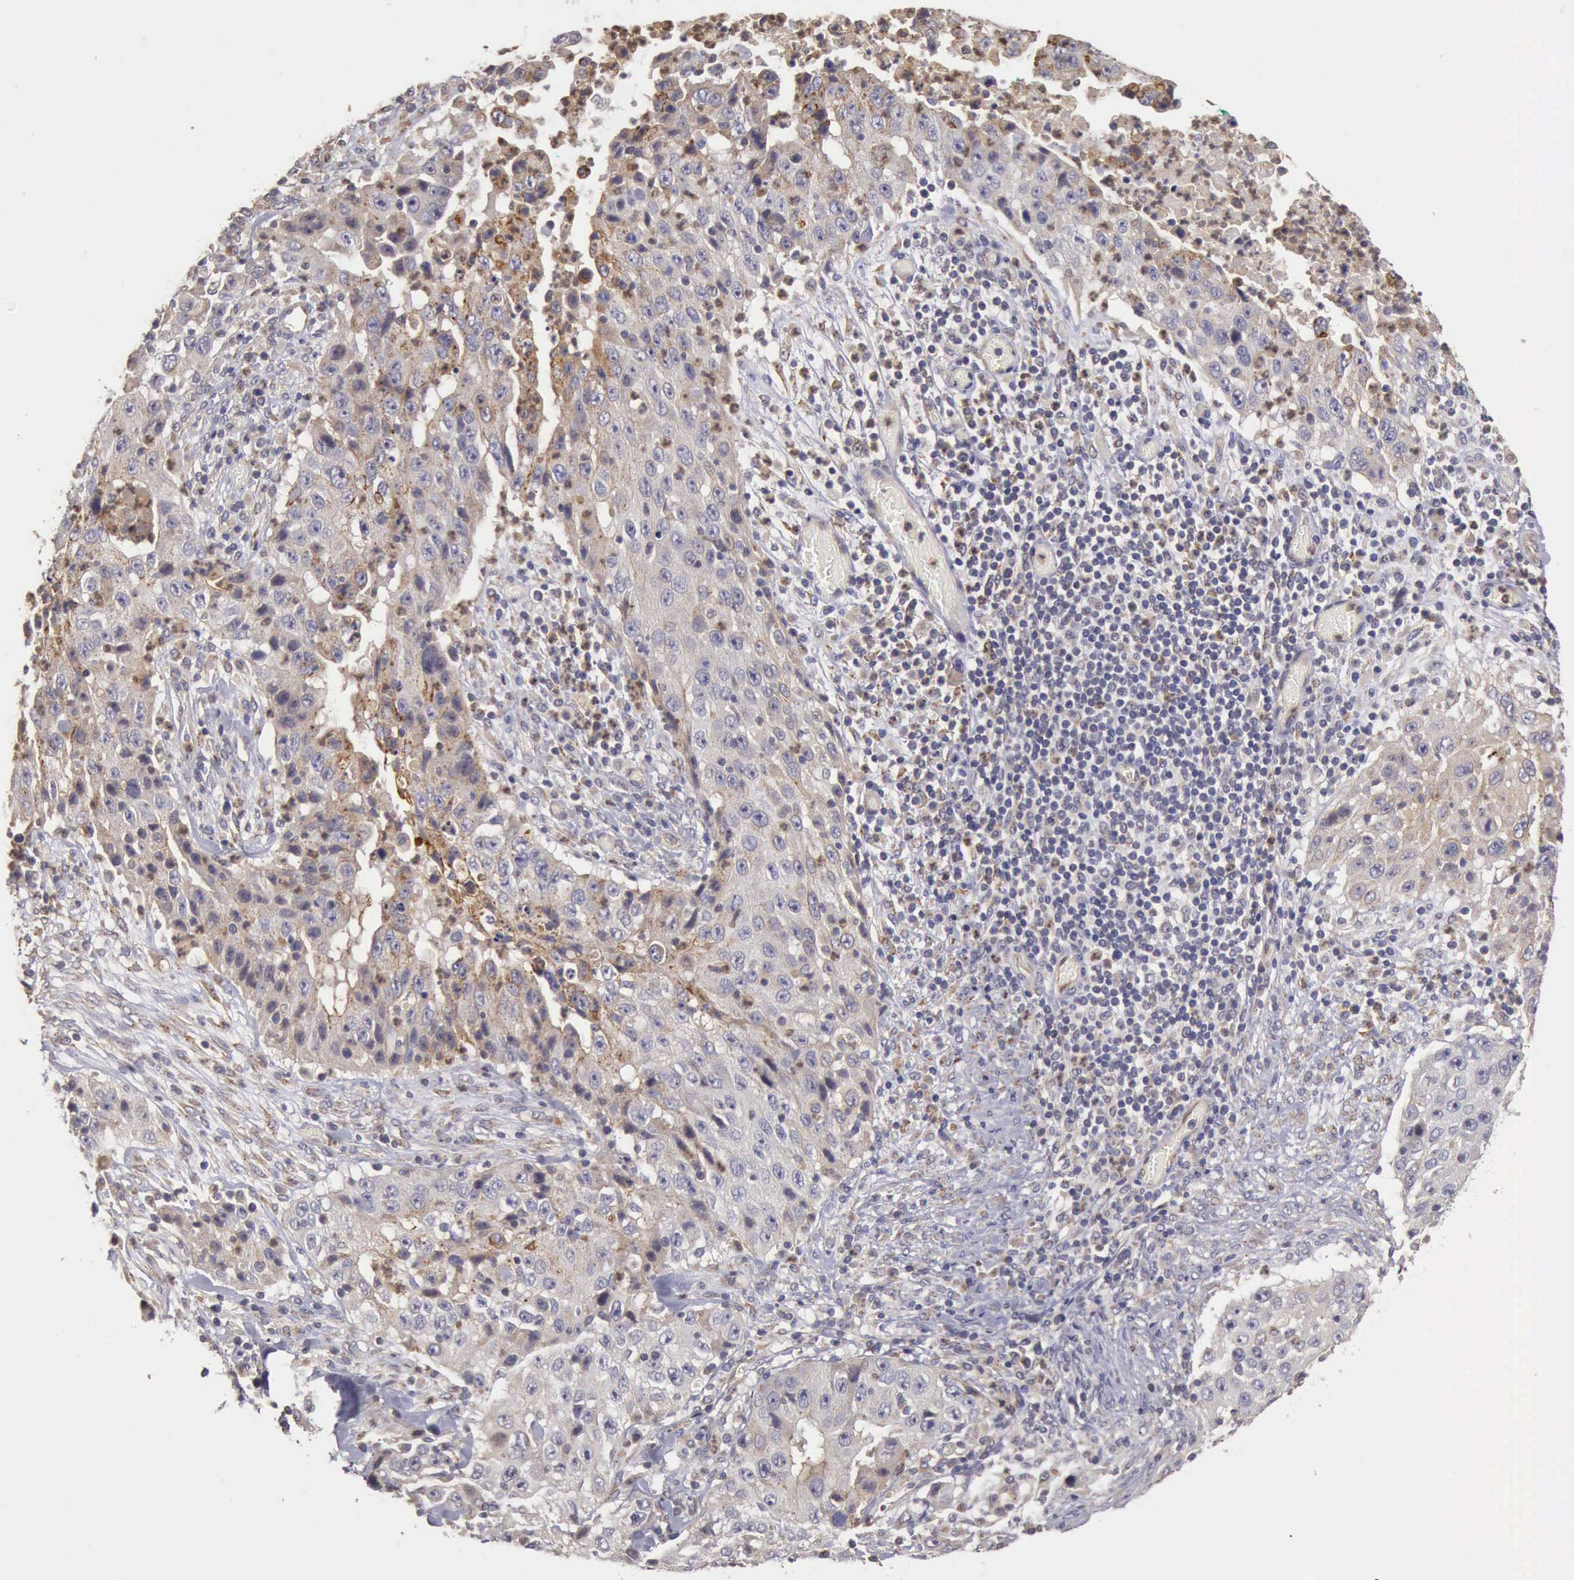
{"staining": {"intensity": "negative", "quantity": "none", "location": "none"}, "tissue": "lung cancer", "cell_type": "Tumor cells", "image_type": "cancer", "snomed": [{"axis": "morphology", "description": "Squamous cell carcinoma, NOS"}, {"axis": "topography", "description": "Lung"}], "caption": "The histopathology image demonstrates no staining of tumor cells in lung cancer (squamous cell carcinoma).", "gene": "BMX", "patient": {"sex": "male", "age": 64}}